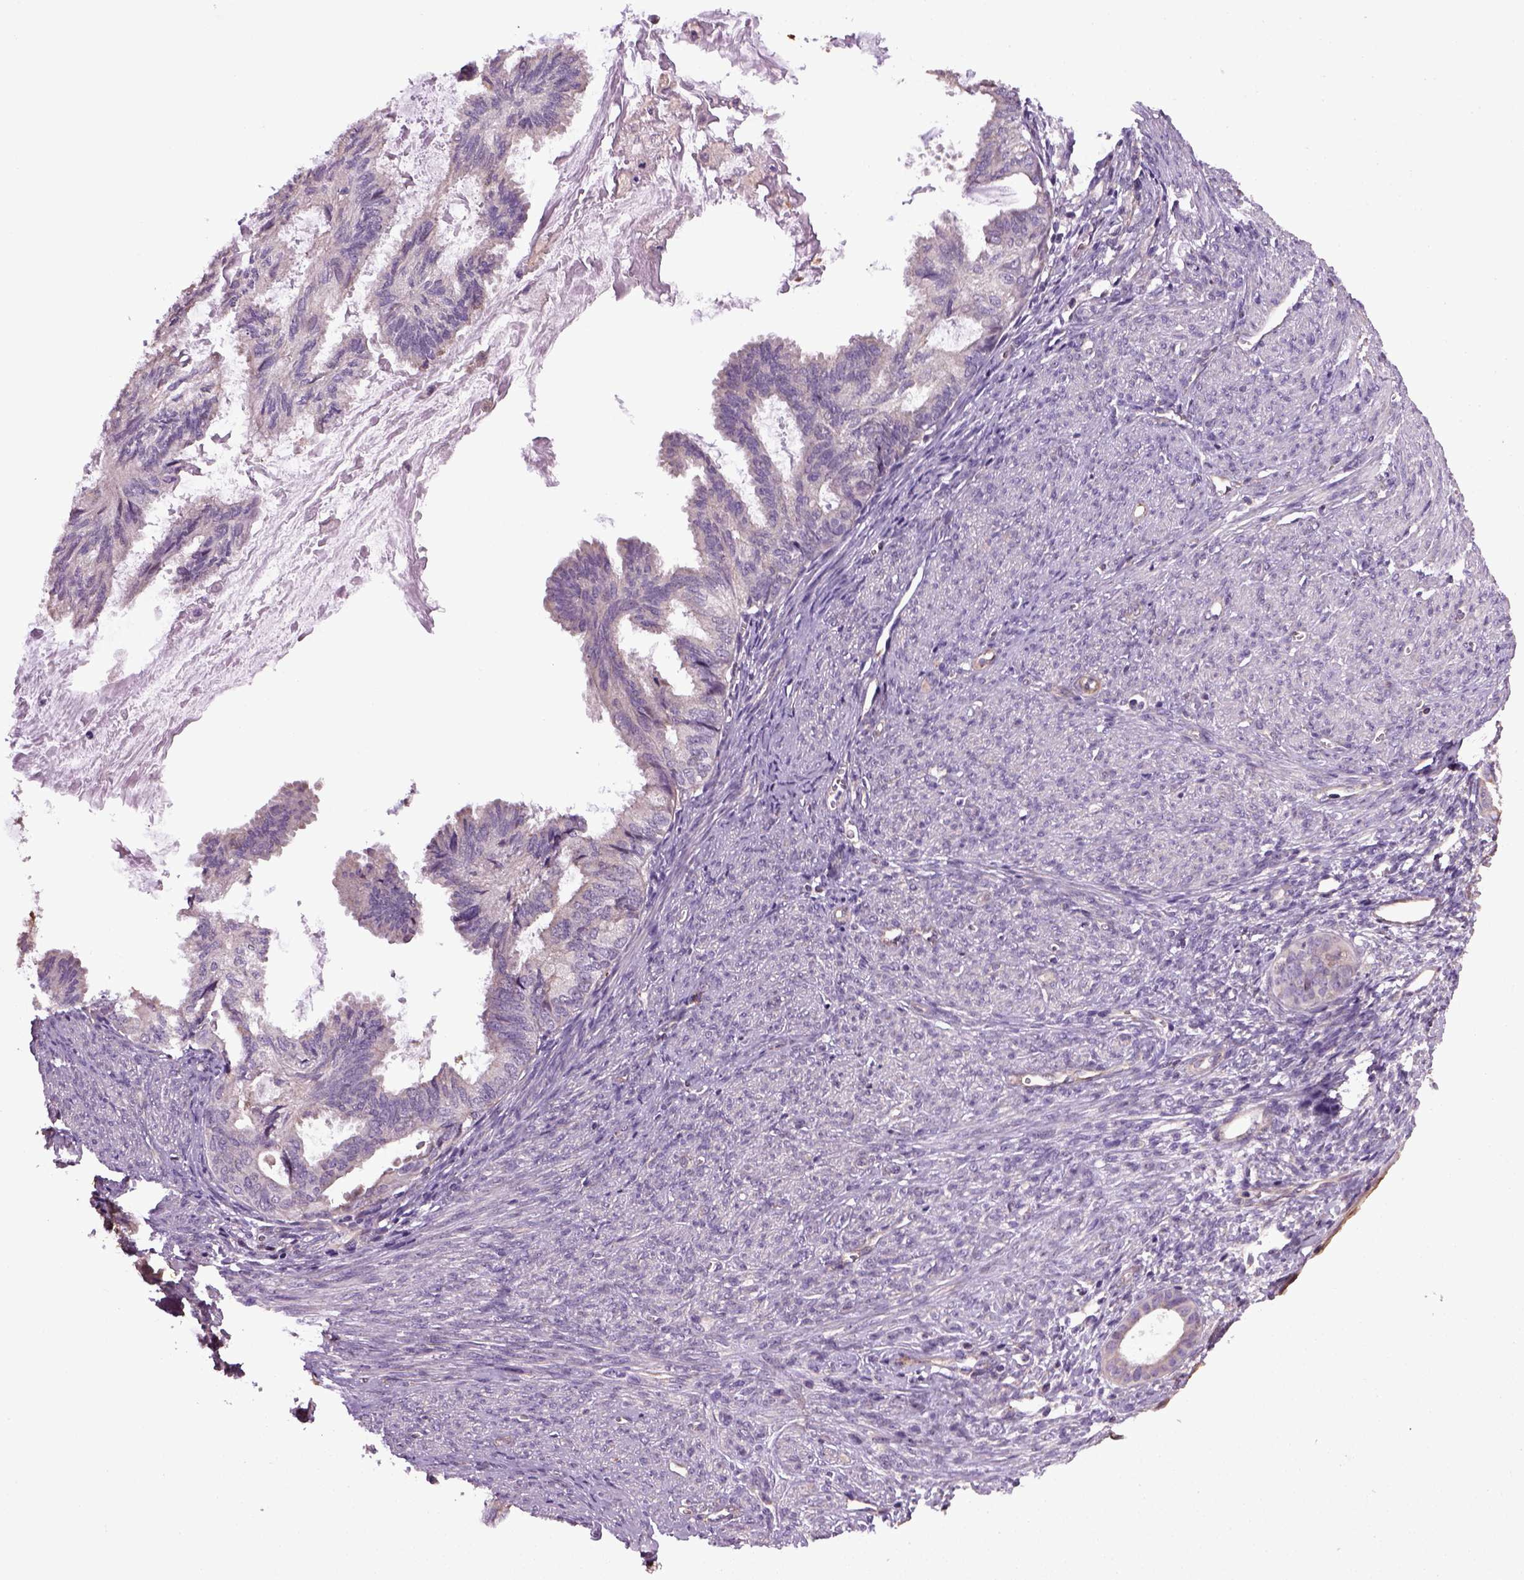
{"staining": {"intensity": "negative", "quantity": "none", "location": "none"}, "tissue": "endometrial cancer", "cell_type": "Tumor cells", "image_type": "cancer", "snomed": [{"axis": "morphology", "description": "Adenocarcinoma, NOS"}, {"axis": "topography", "description": "Endometrium"}], "caption": "An IHC photomicrograph of adenocarcinoma (endometrial) is shown. There is no staining in tumor cells of adenocarcinoma (endometrial).", "gene": "TPRG1", "patient": {"sex": "female", "age": 86}}